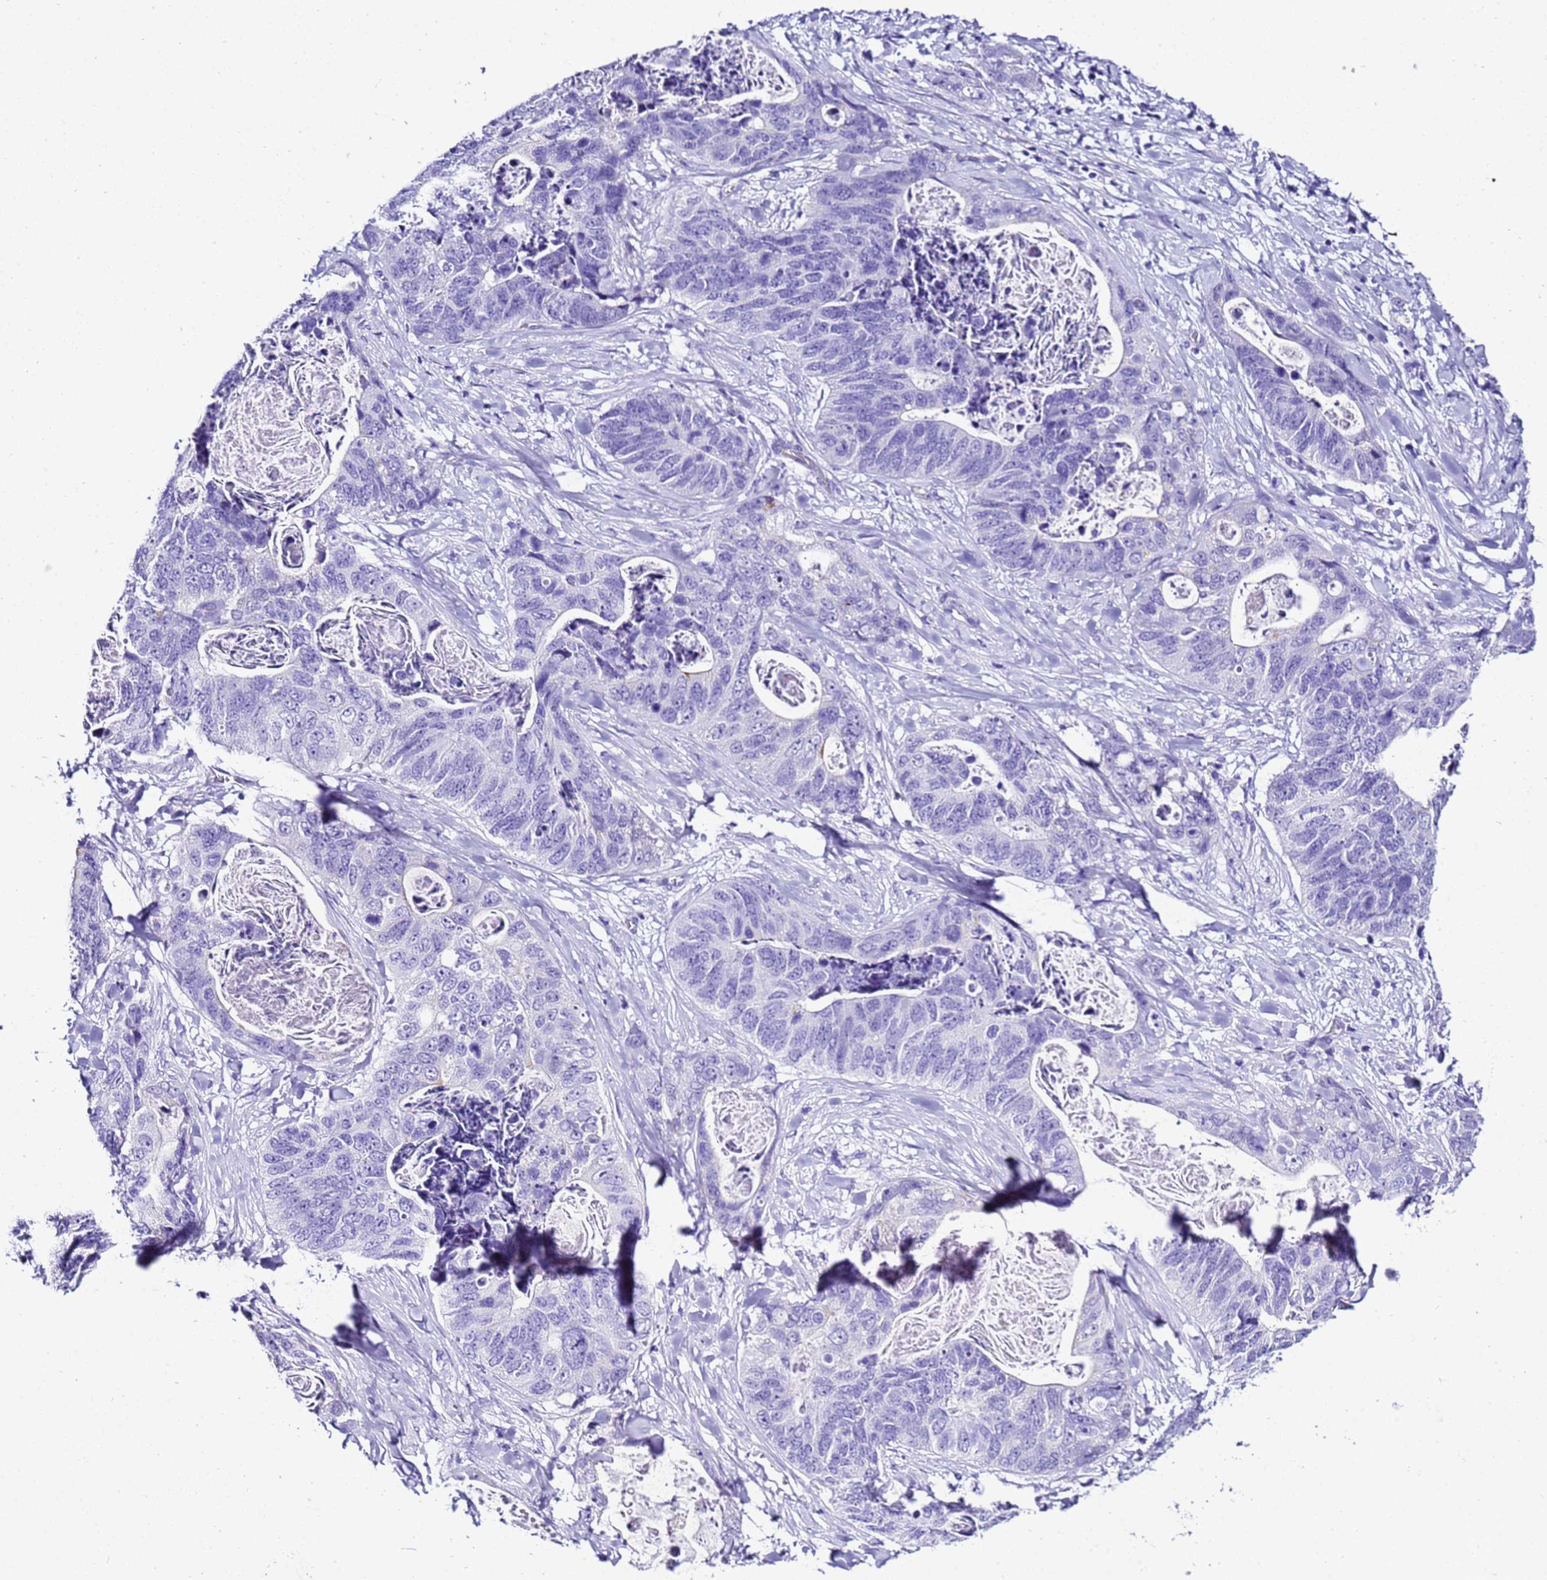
{"staining": {"intensity": "negative", "quantity": "none", "location": "none"}, "tissue": "stomach cancer", "cell_type": "Tumor cells", "image_type": "cancer", "snomed": [{"axis": "morphology", "description": "Adenocarcinoma, NOS"}, {"axis": "topography", "description": "Stomach"}], "caption": "This is an immunohistochemistry micrograph of human stomach cancer (adenocarcinoma). There is no staining in tumor cells.", "gene": "ZNF417", "patient": {"sex": "female", "age": 89}}